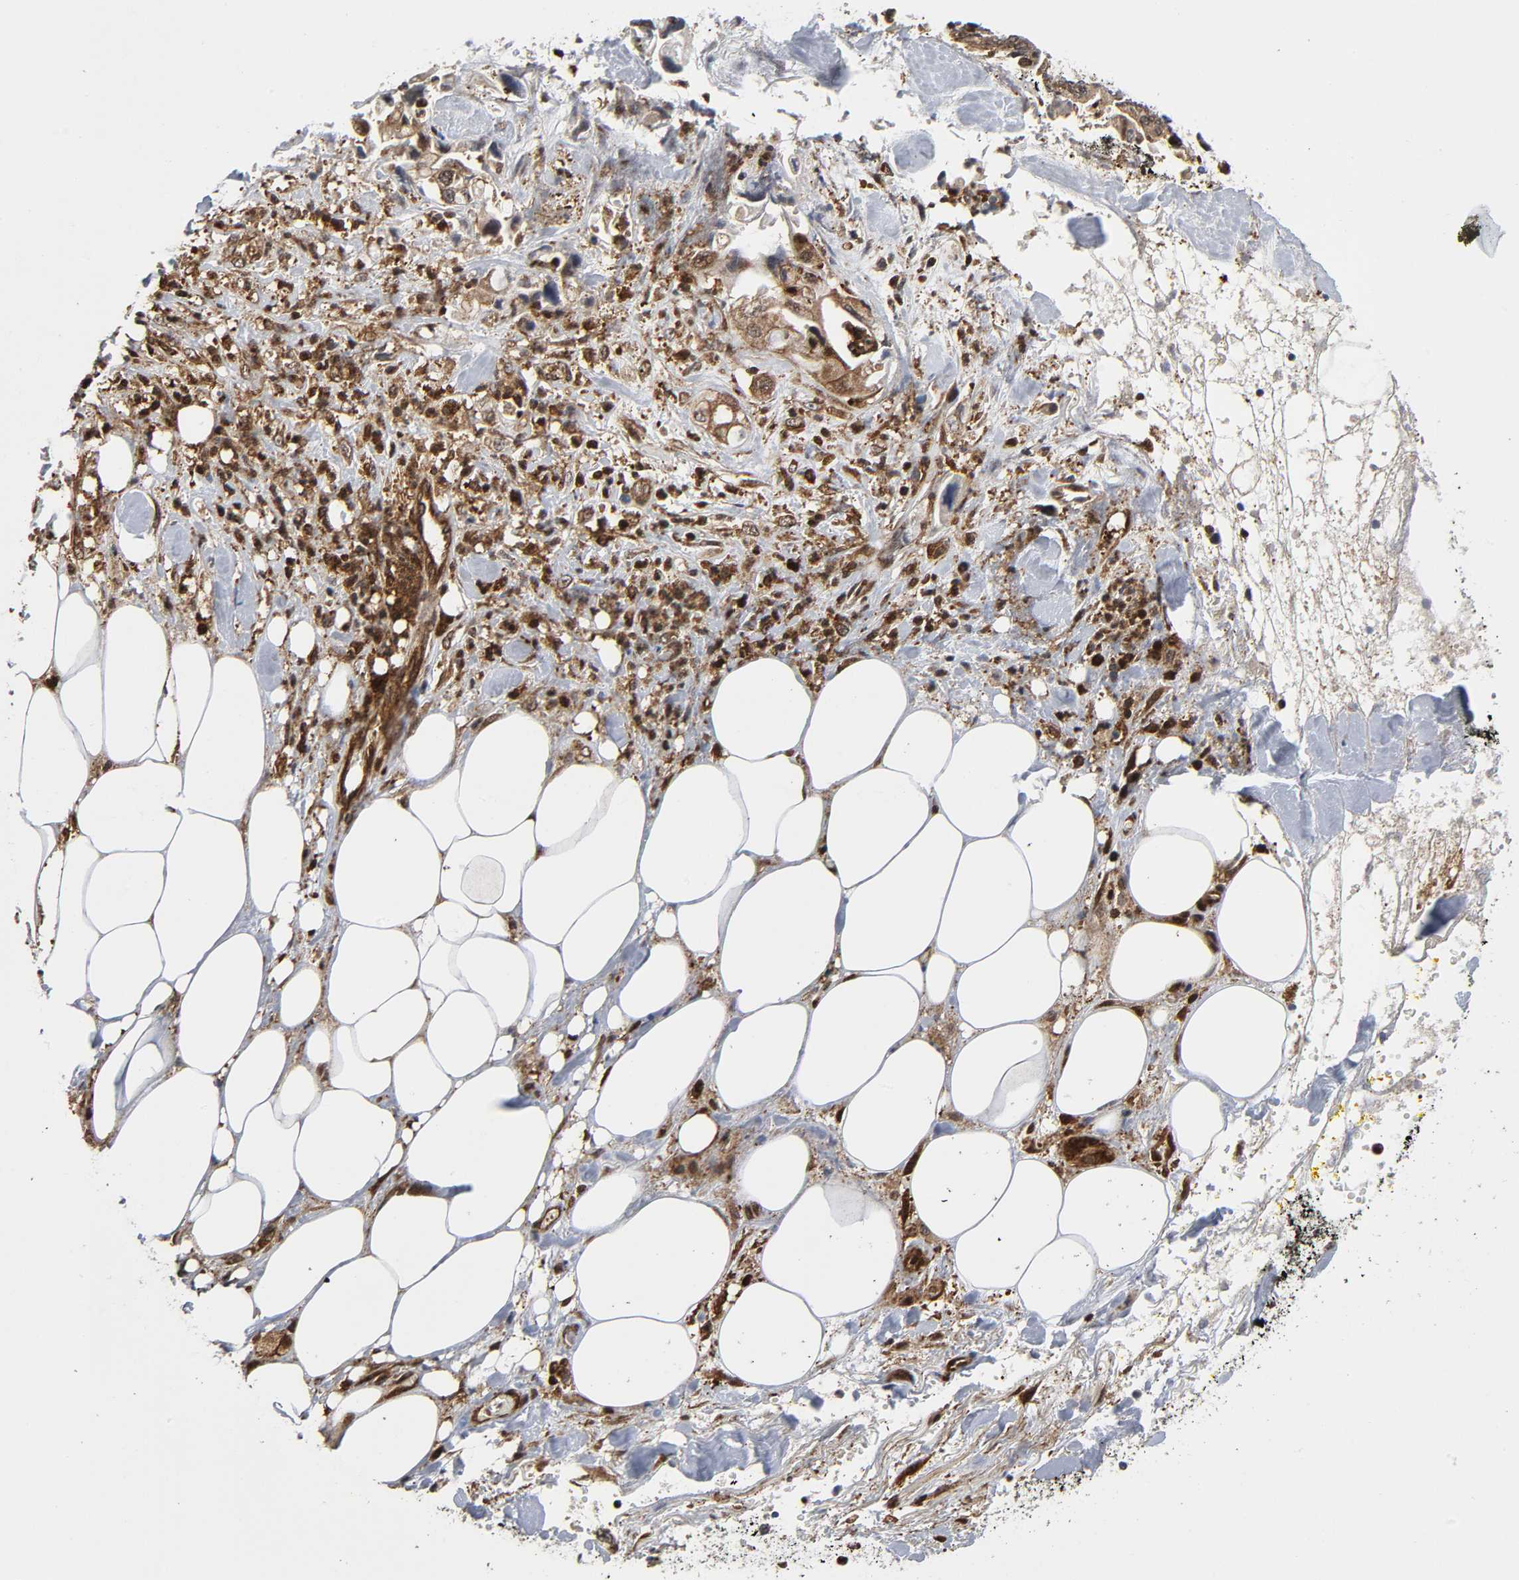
{"staining": {"intensity": "weak", "quantity": ">75%", "location": "cytoplasmic/membranous"}, "tissue": "pancreatic cancer", "cell_type": "Tumor cells", "image_type": "cancer", "snomed": [{"axis": "morphology", "description": "Adenocarcinoma, NOS"}, {"axis": "topography", "description": "Pancreas"}], "caption": "Immunohistochemical staining of pancreatic adenocarcinoma demonstrates weak cytoplasmic/membranous protein positivity in approximately >75% of tumor cells.", "gene": "MAPK1", "patient": {"sex": "male", "age": 70}}